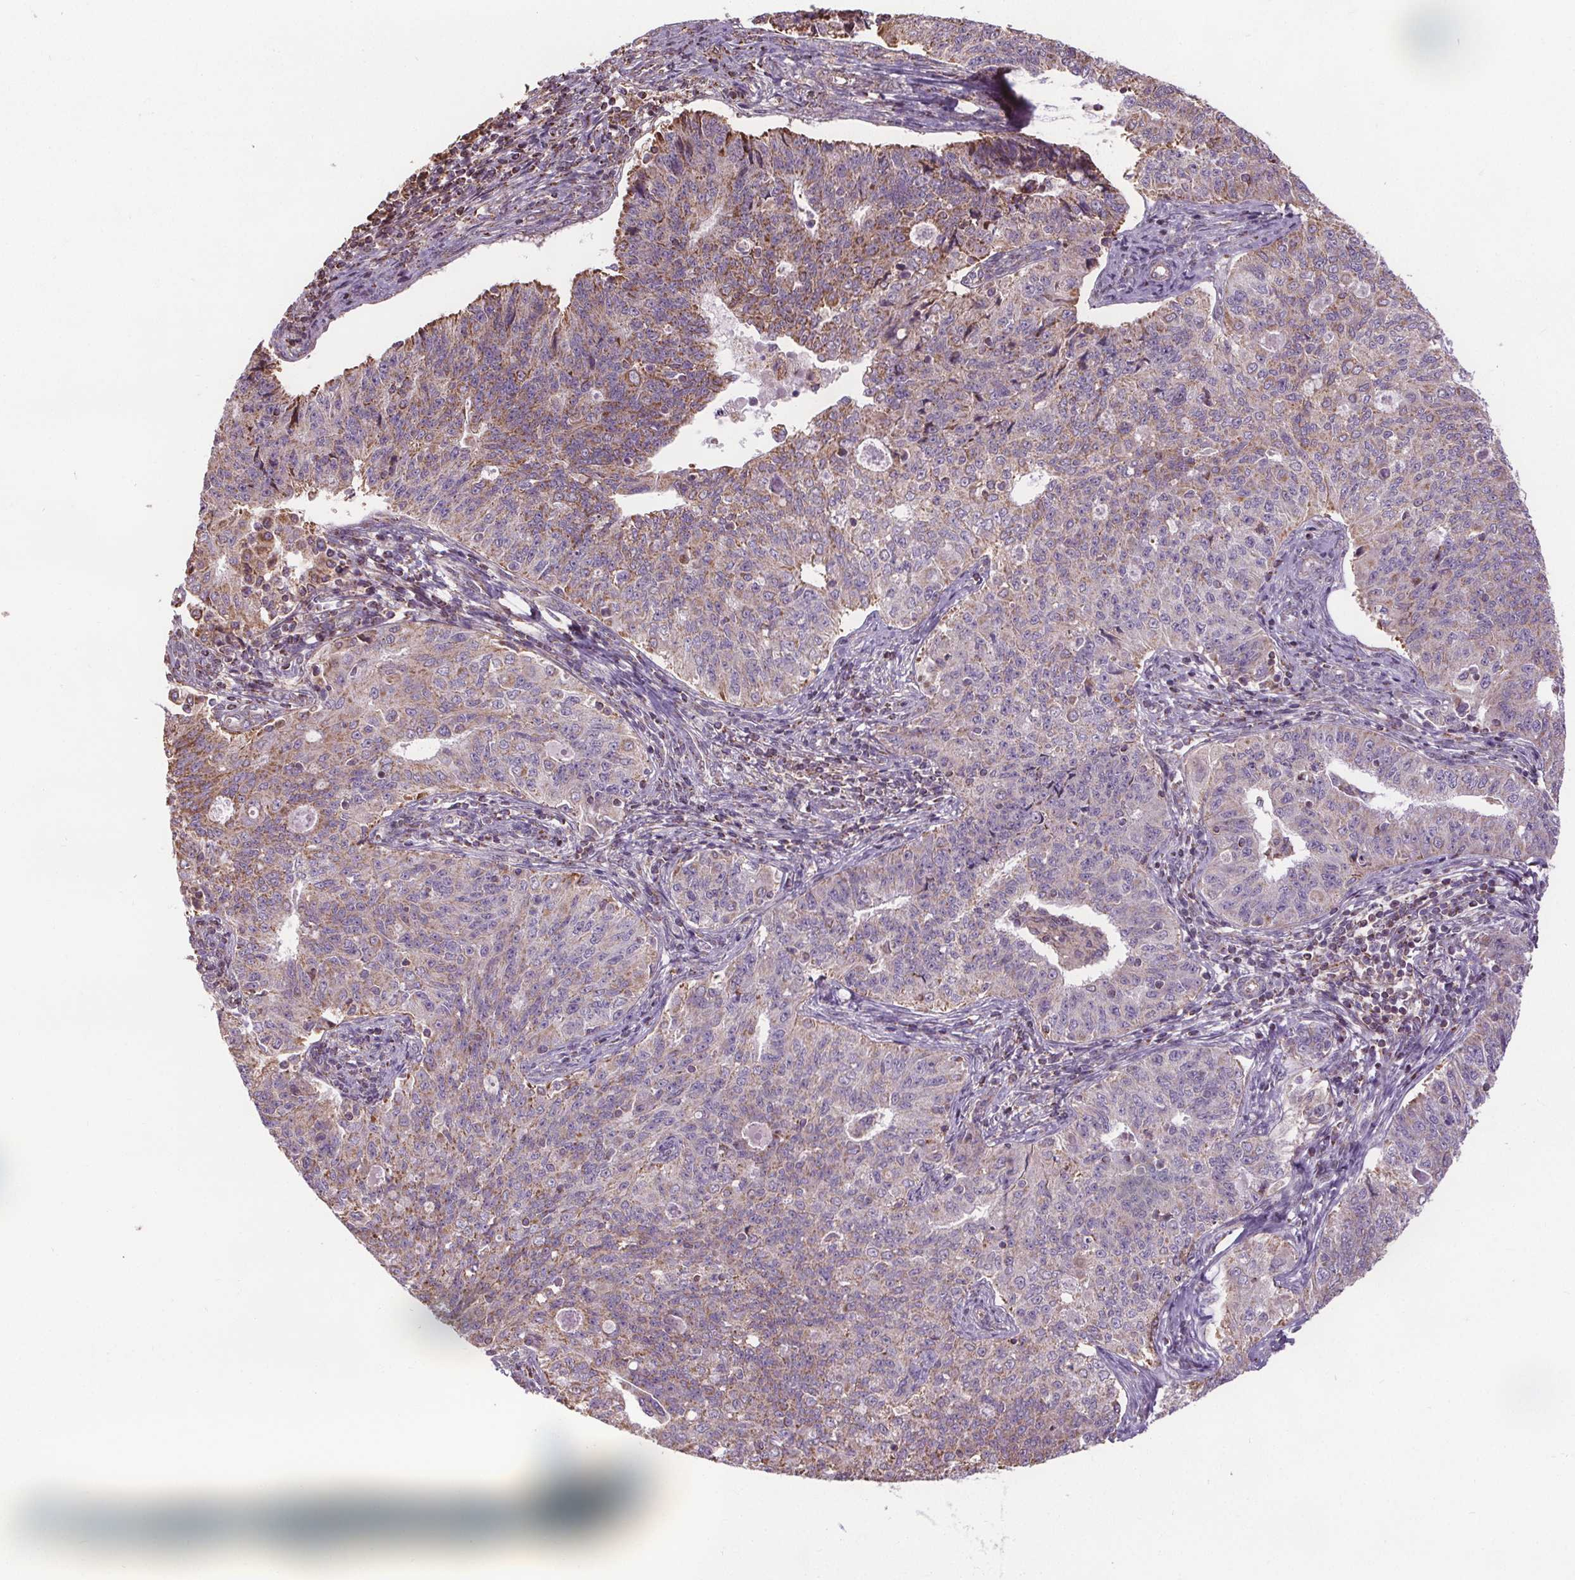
{"staining": {"intensity": "moderate", "quantity": "25%-75%", "location": "cytoplasmic/membranous"}, "tissue": "endometrial cancer", "cell_type": "Tumor cells", "image_type": "cancer", "snomed": [{"axis": "morphology", "description": "Adenocarcinoma, NOS"}, {"axis": "topography", "description": "Endometrium"}], "caption": "Human endometrial cancer (adenocarcinoma) stained with a protein marker exhibits moderate staining in tumor cells.", "gene": "ZNF548", "patient": {"sex": "female", "age": 43}}